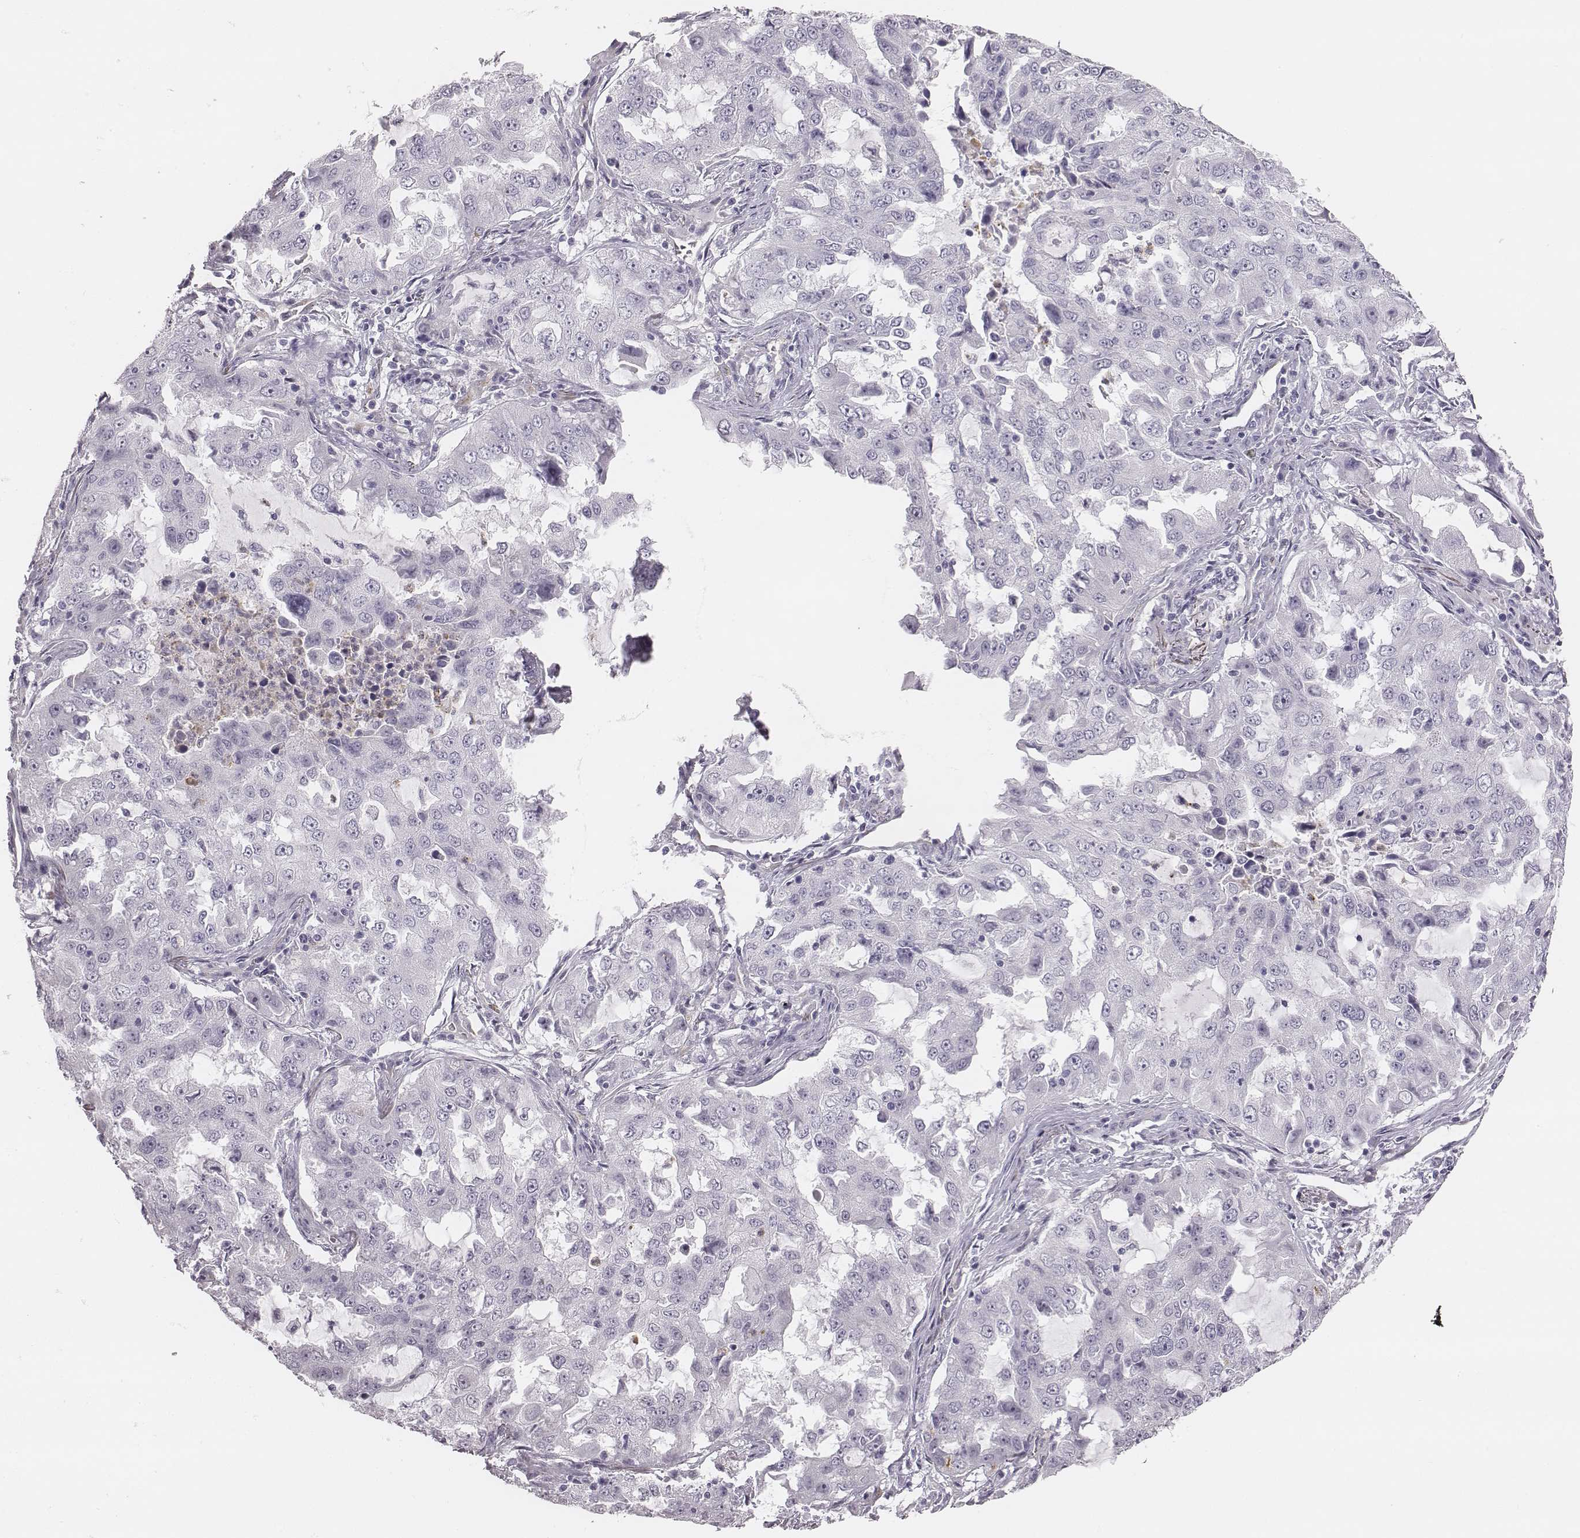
{"staining": {"intensity": "negative", "quantity": "none", "location": "none"}, "tissue": "lung cancer", "cell_type": "Tumor cells", "image_type": "cancer", "snomed": [{"axis": "morphology", "description": "Adenocarcinoma, NOS"}, {"axis": "topography", "description": "Lung"}], "caption": "Protein analysis of lung cancer (adenocarcinoma) demonstrates no significant staining in tumor cells.", "gene": "KCNJ12", "patient": {"sex": "female", "age": 61}}